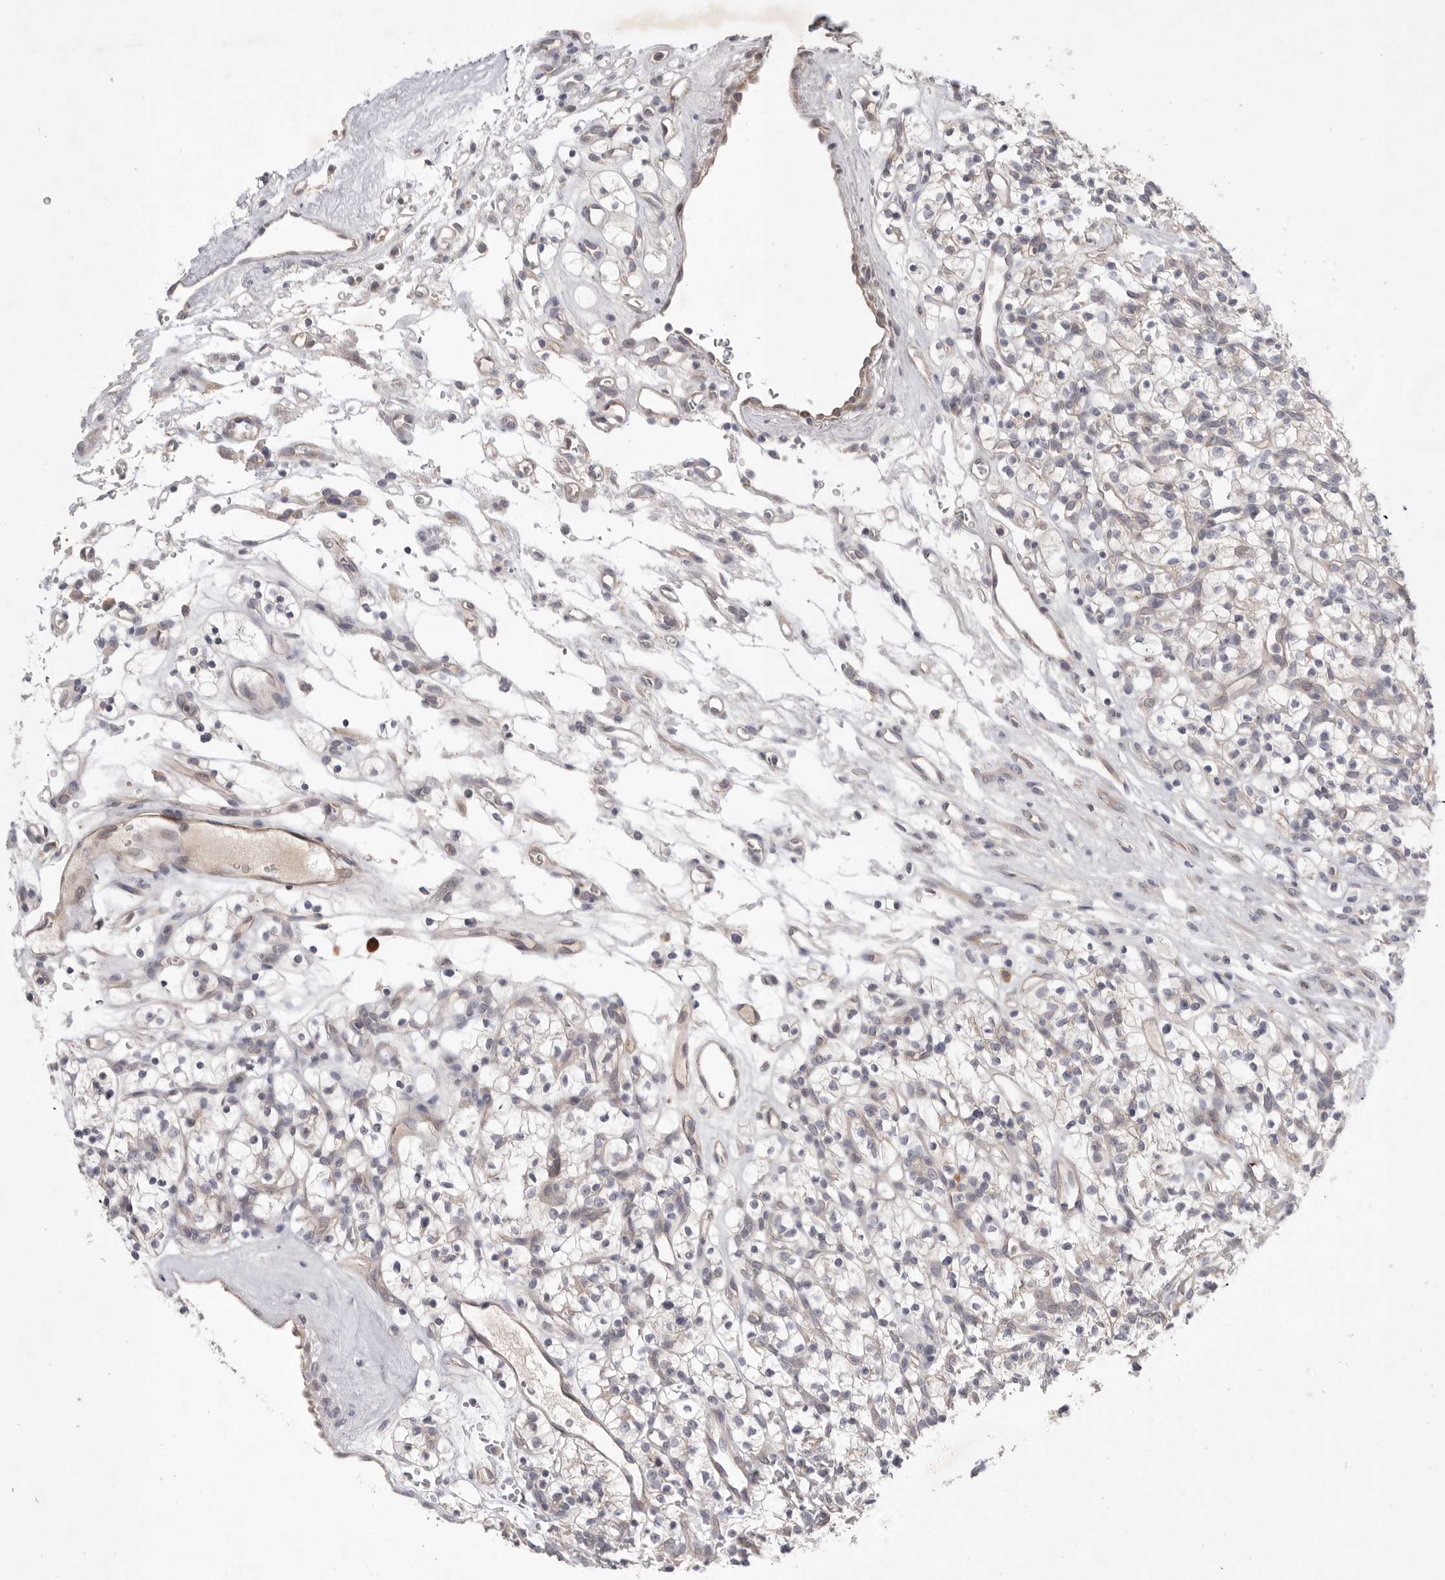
{"staining": {"intensity": "negative", "quantity": "none", "location": "none"}, "tissue": "renal cancer", "cell_type": "Tumor cells", "image_type": "cancer", "snomed": [{"axis": "morphology", "description": "Adenocarcinoma, NOS"}, {"axis": "topography", "description": "Kidney"}], "caption": "Tumor cells show no significant protein staining in renal adenocarcinoma.", "gene": "NRCAM", "patient": {"sex": "female", "age": 57}}